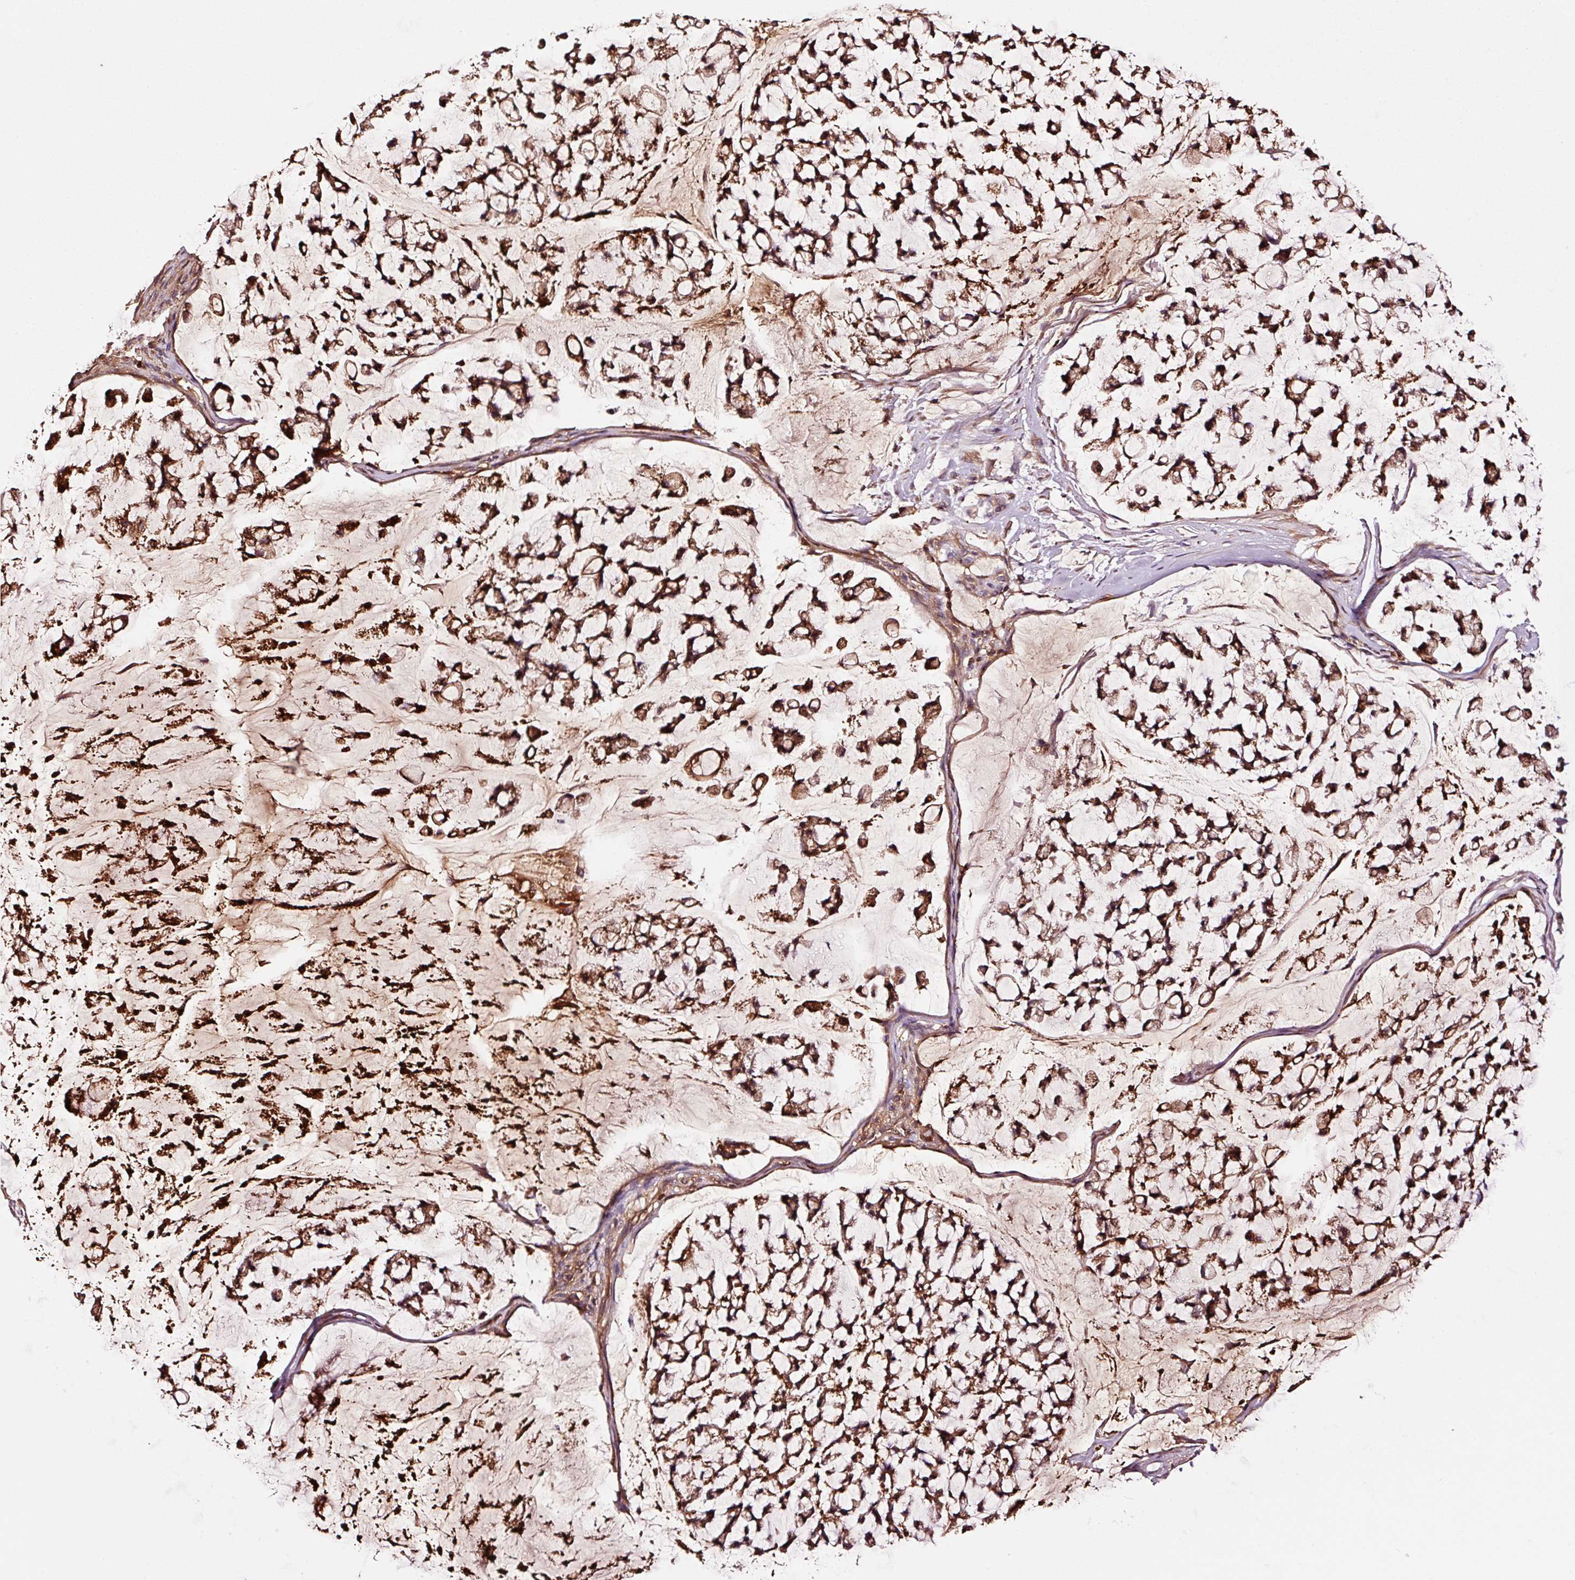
{"staining": {"intensity": "strong", "quantity": ">75%", "location": "cytoplasmic/membranous"}, "tissue": "stomach cancer", "cell_type": "Tumor cells", "image_type": "cancer", "snomed": [{"axis": "morphology", "description": "Adenocarcinoma, NOS"}, {"axis": "topography", "description": "Stomach, lower"}], "caption": "Strong cytoplasmic/membranous staining is identified in approximately >75% of tumor cells in stomach adenocarcinoma.", "gene": "PGLYRP2", "patient": {"sex": "male", "age": 67}}